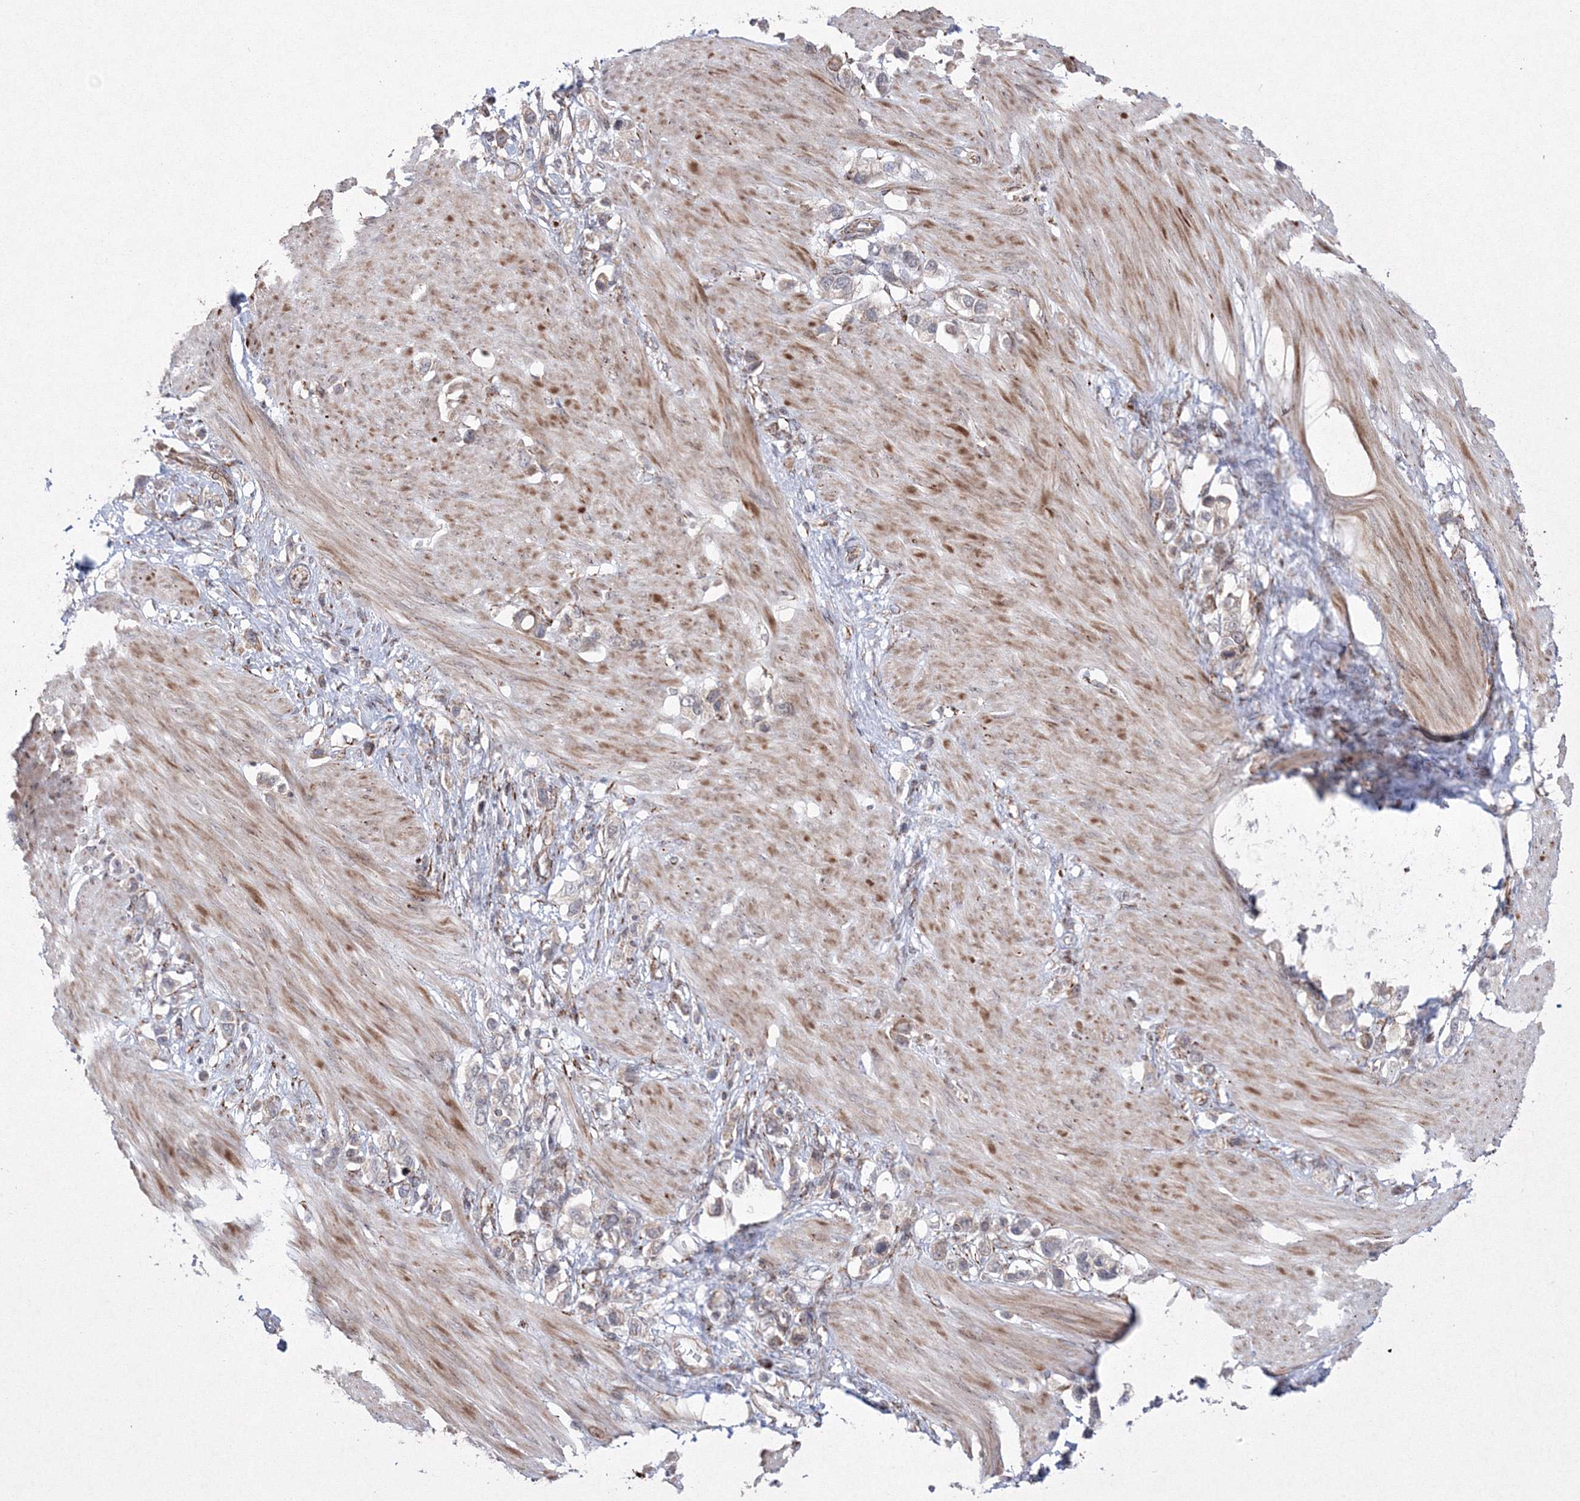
{"staining": {"intensity": "negative", "quantity": "none", "location": "none"}, "tissue": "stomach cancer", "cell_type": "Tumor cells", "image_type": "cancer", "snomed": [{"axis": "morphology", "description": "Adenocarcinoma, NOS"}, {"axis": "topography", "description": "Stomach"}], "caption": "Tumor cells are negative for brown protein staining in stomach adenocarcinoma.", "gene": "EFCAB12", "patient": {"sex": "female", "age": 65}}